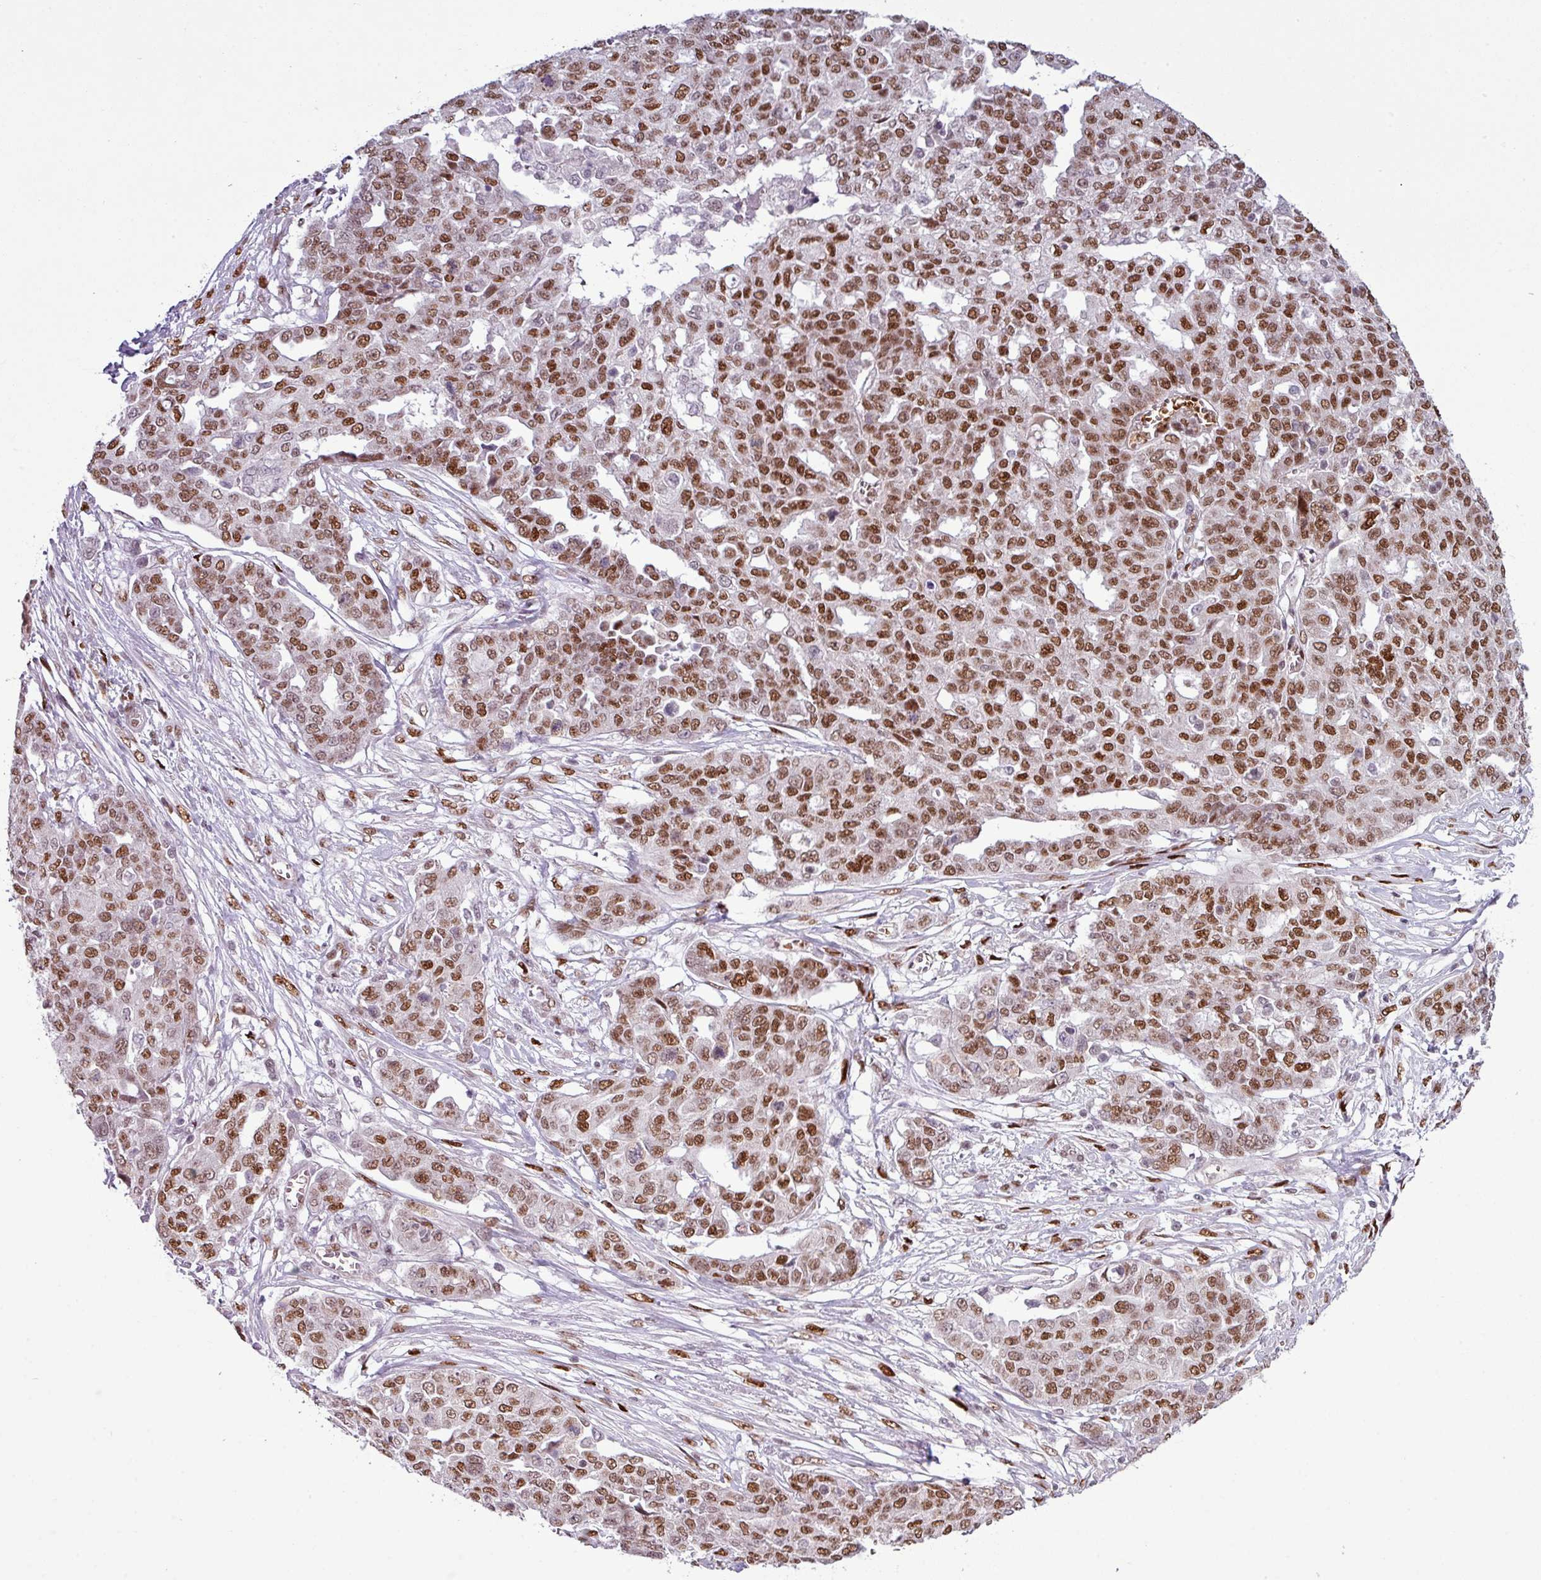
{"staining": {"intensity": "moderate", "quantity": ">75%", "location": "nuclear"}, "tissue": "ovarian cancer", "cell_type": "Tumor cells", "image_type": "cancer", "snomed": [{"axis": "morphology", "description": "Cystadenocarcinoma, serous, NOS"}, {"axis": "topography", "description": "Soft tissue"}, {"axis": "topography", "description": "Ovary"}], "caption": "Approximately >75% of tumor cells in ovarian cancer (serous cystadenocarcinoma) reveal moderate nuclear protein positivity as visualized by brown immunohistochemical staining.", "gene": "PRDM5", "patient": {"sex": "female", "age": 57}}